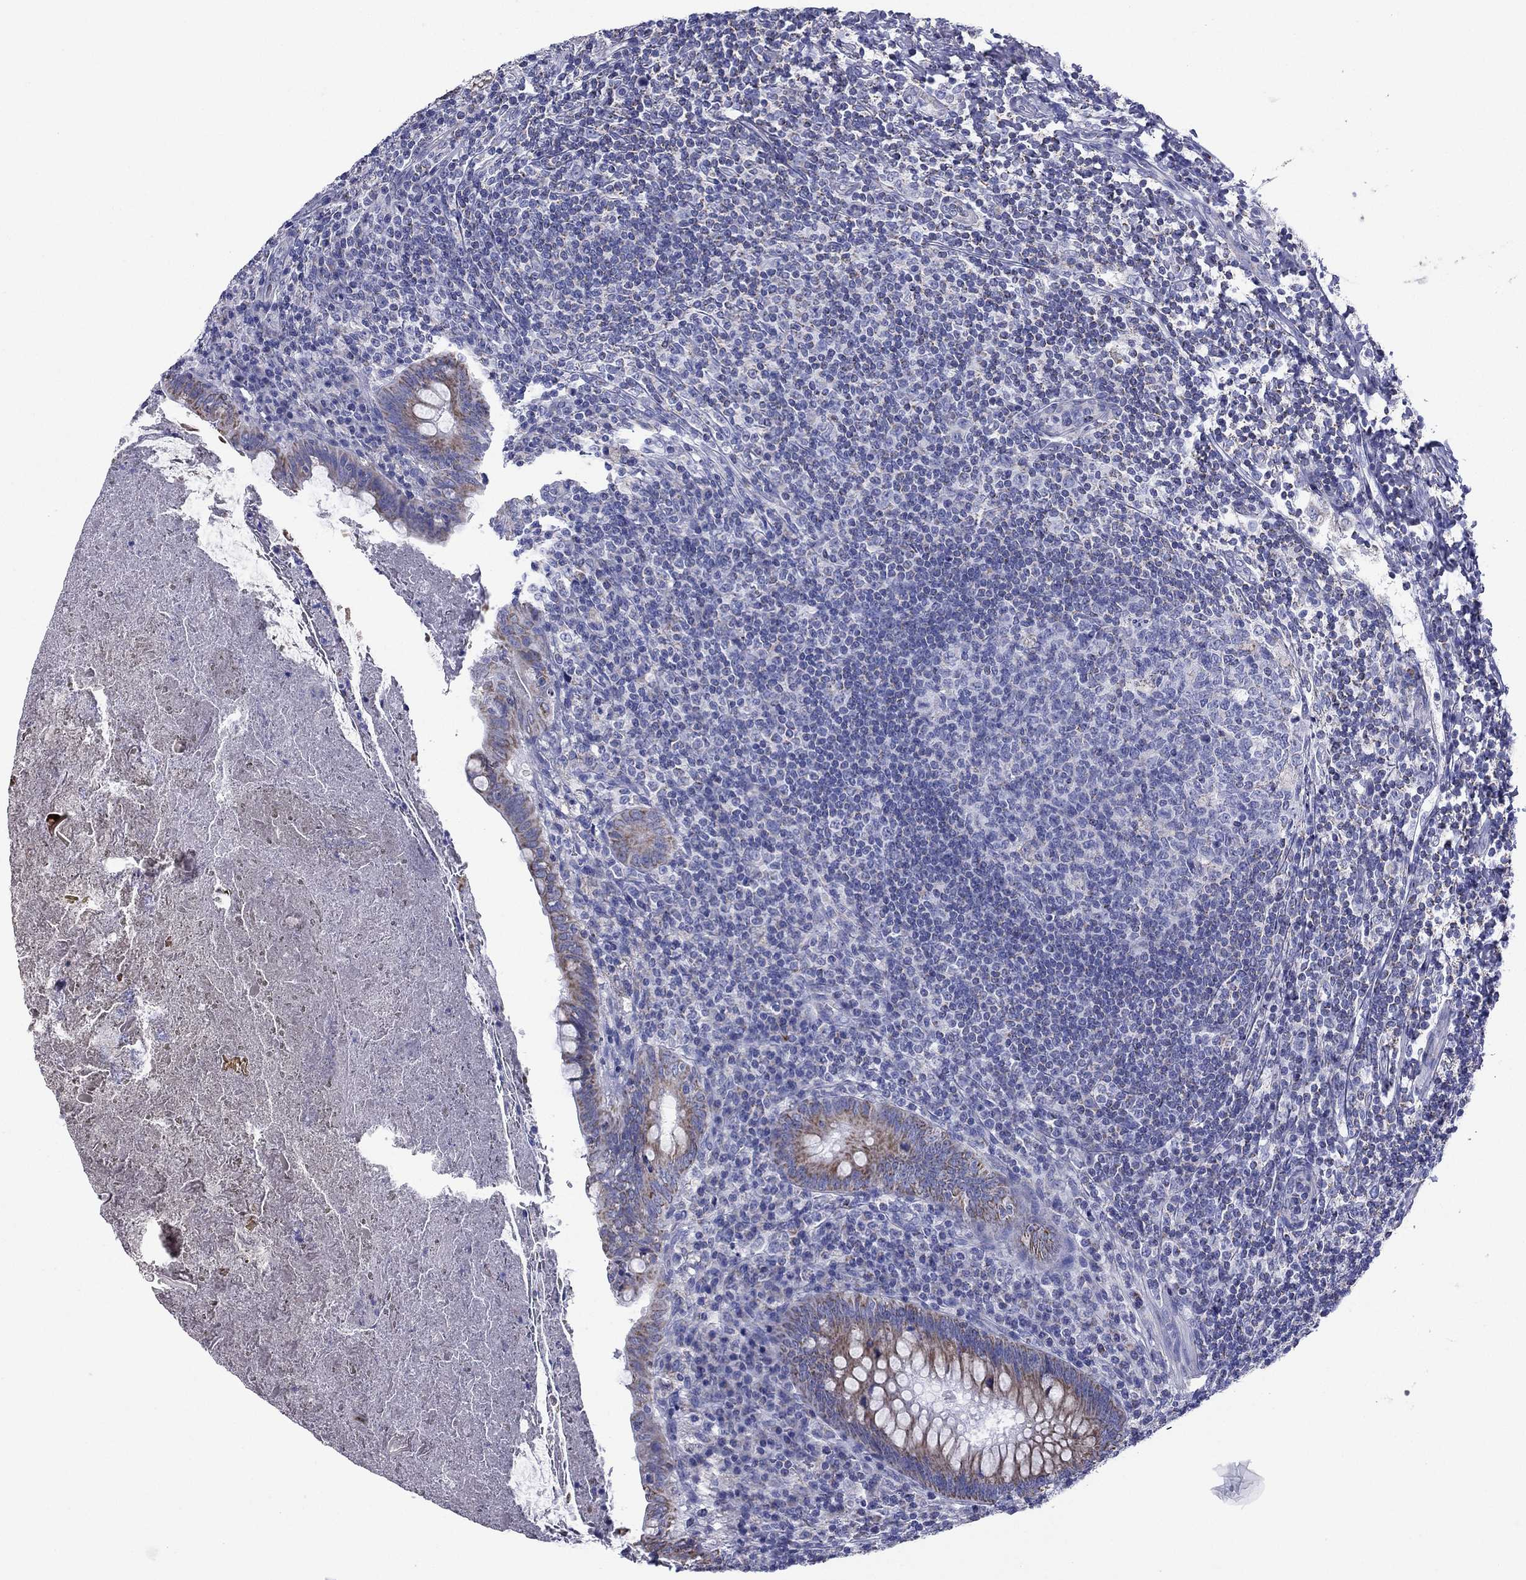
{"staining": {"intensity": "strong", "quantity": "<25%", "location": "cytoplasmic/membranous"}, "tissue": "appendix", "cell_type": "Glandular cells", "image_type": "normal", "snomed": [{"axis": "morphology", "description": "Normal tissue, NOS"}, {"axis": "topography", "description": "Appendix"}], "caption": "Protein expression analysis of normal appendix reveals strong cytoplasmic/membranous staining in about <25% of glandular cells. The protein of interest is shown in brown color, while the nuclei are stained blue.", "gene": "ACADSB", "patient": {"sex": "male", "age": 47}}